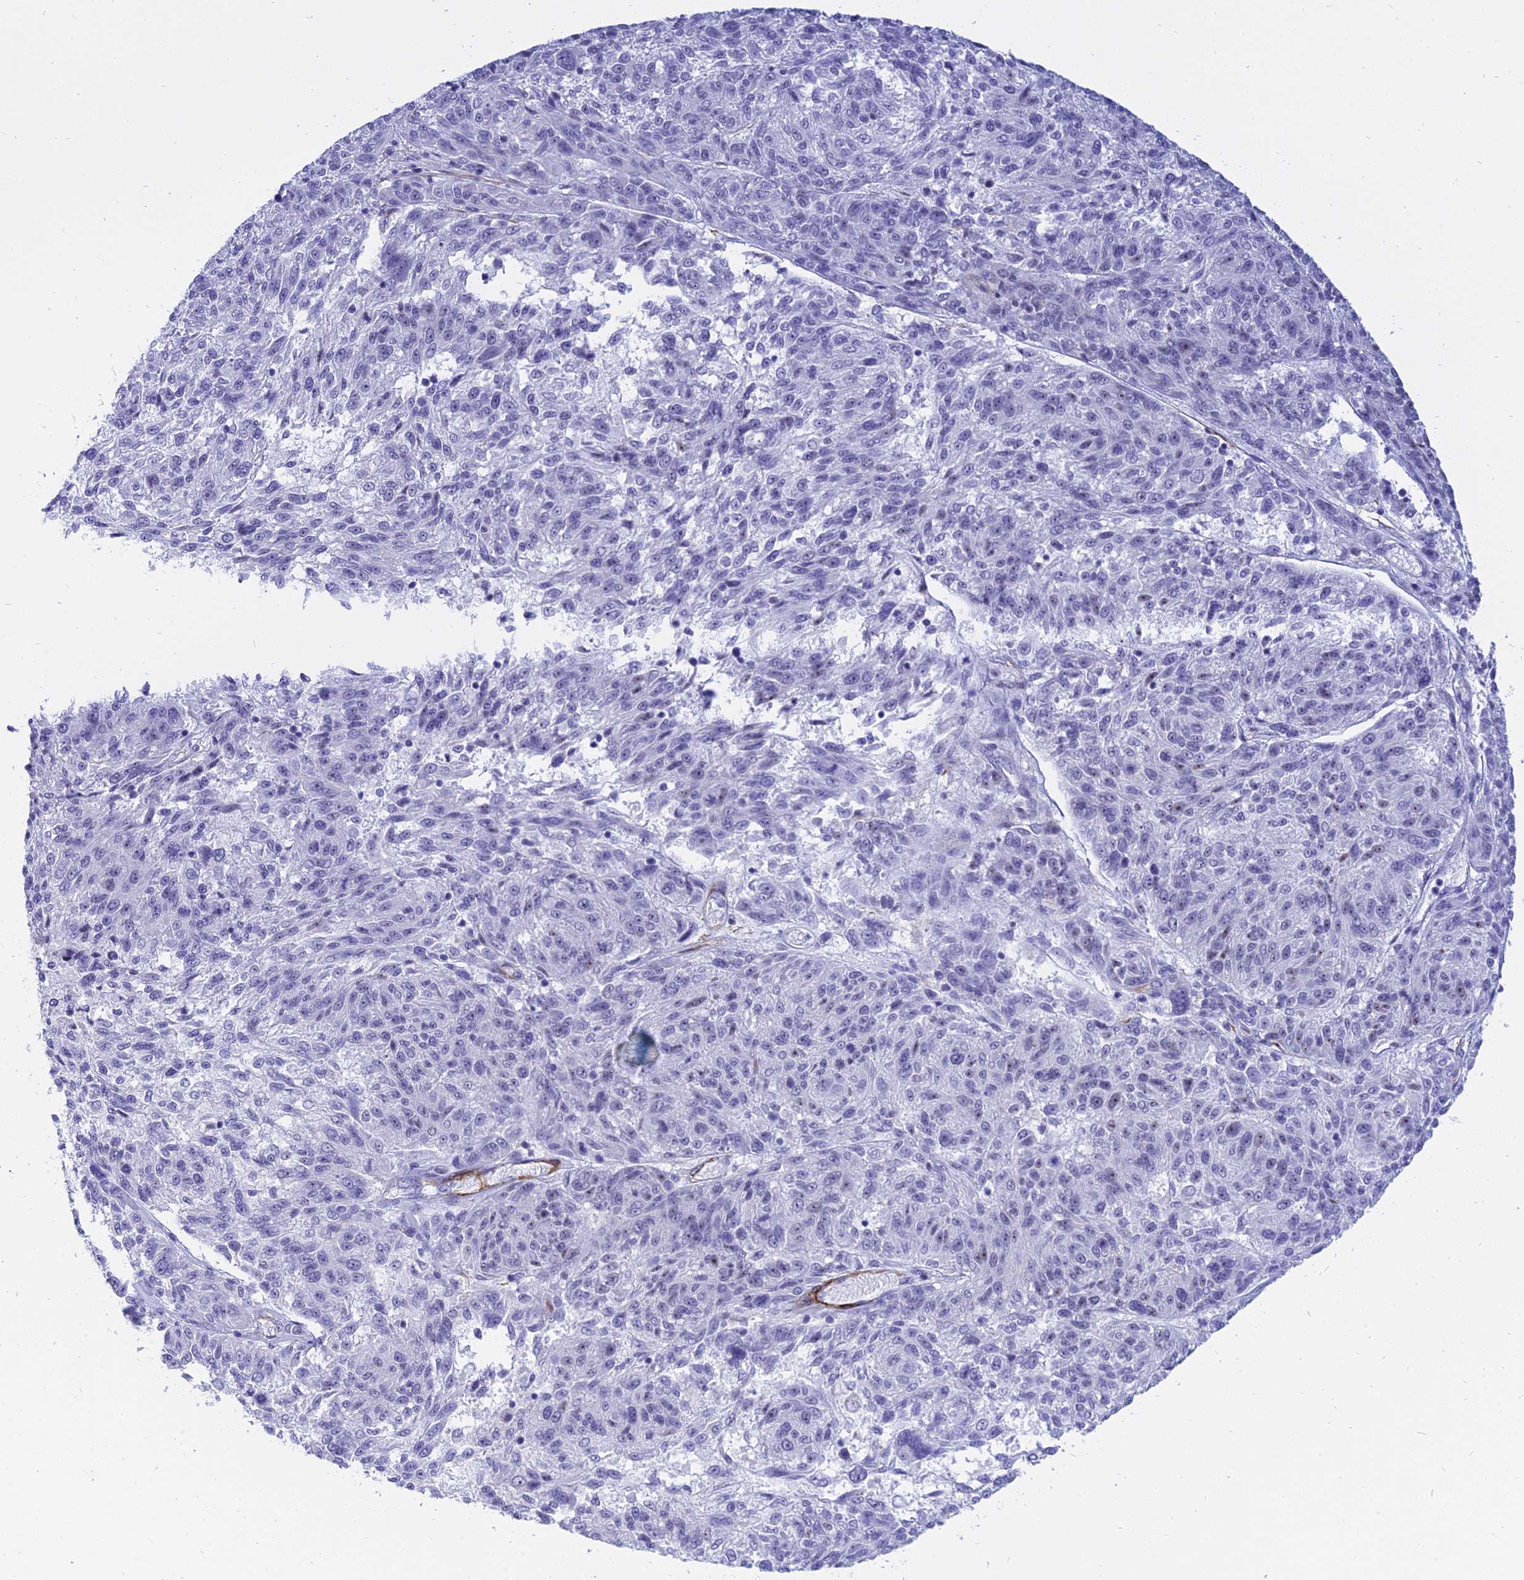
{"staining": {"intensity": "negative", "quantity": "none", "location": "none"}, "tissue": "melanoma", "cell_type": "Tumor cells", "image_type": "cancer", "snomed": [{"axis": "morphology", "description": "Malignant melanoma, NOS"}, {"axis": "topography", "description": "Skin"}], "caption": "There is no significant staining in tumor cells of melanoma.", "gene": "CENPV", "patient": {"sex": "male", "age": 53}}